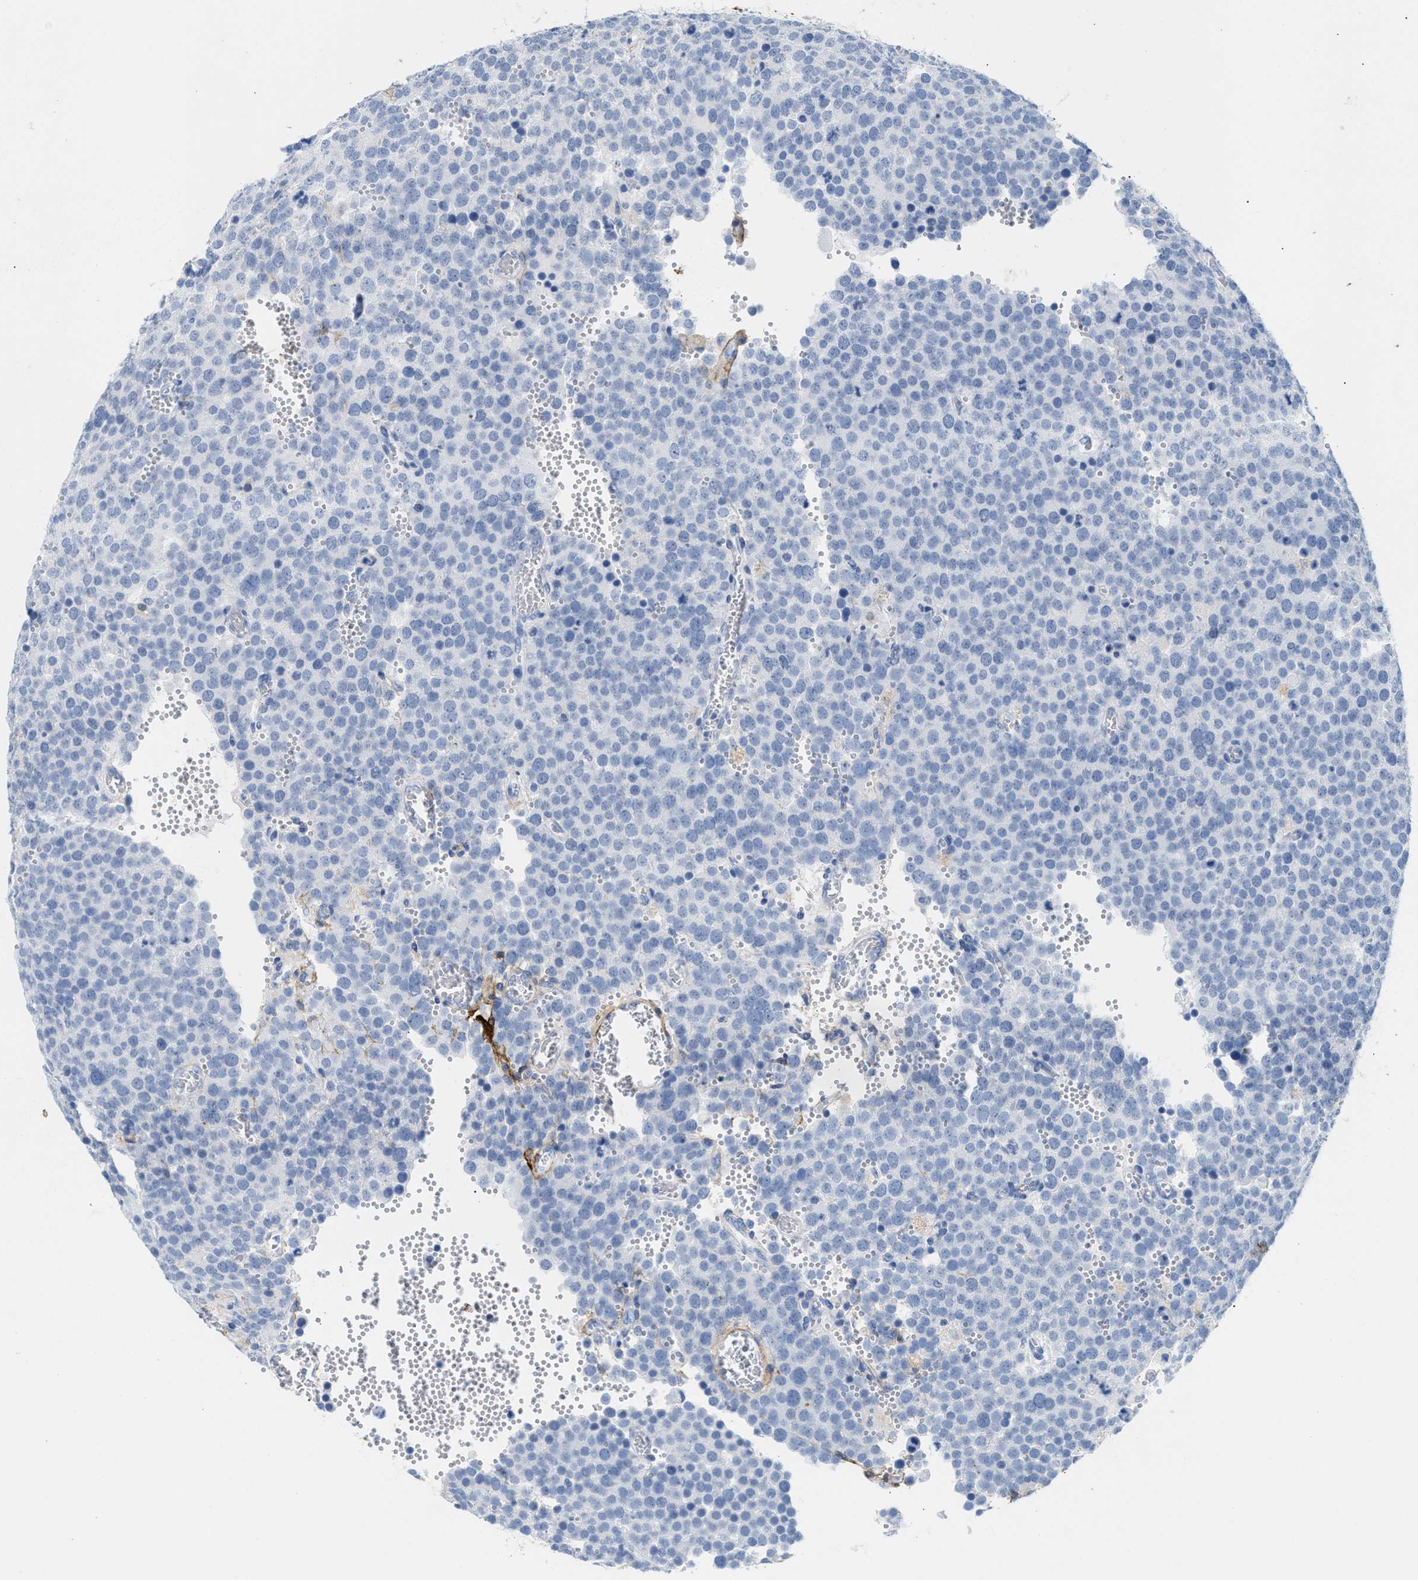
{"staining": {"intensity": "negative", "quantity": "none", "location": "none"}, "tissue": "testis cancer", "cell_type": "Tumor cells", "image_type": "cancer", "snomed": [{"axis": "morphology", "description": "Normal tissue, NOS"}, {"axis": "morphology", "description": "Seminoma, NOS"}, {"axis": "topography", "description": "Testis"}], "caption": "A photomicrograph of seminoma (testis) stained for a protein reveals no brown staining in tumor cells.", "gene": "TNR", "patient": {"sex": "male", "age": 71}}